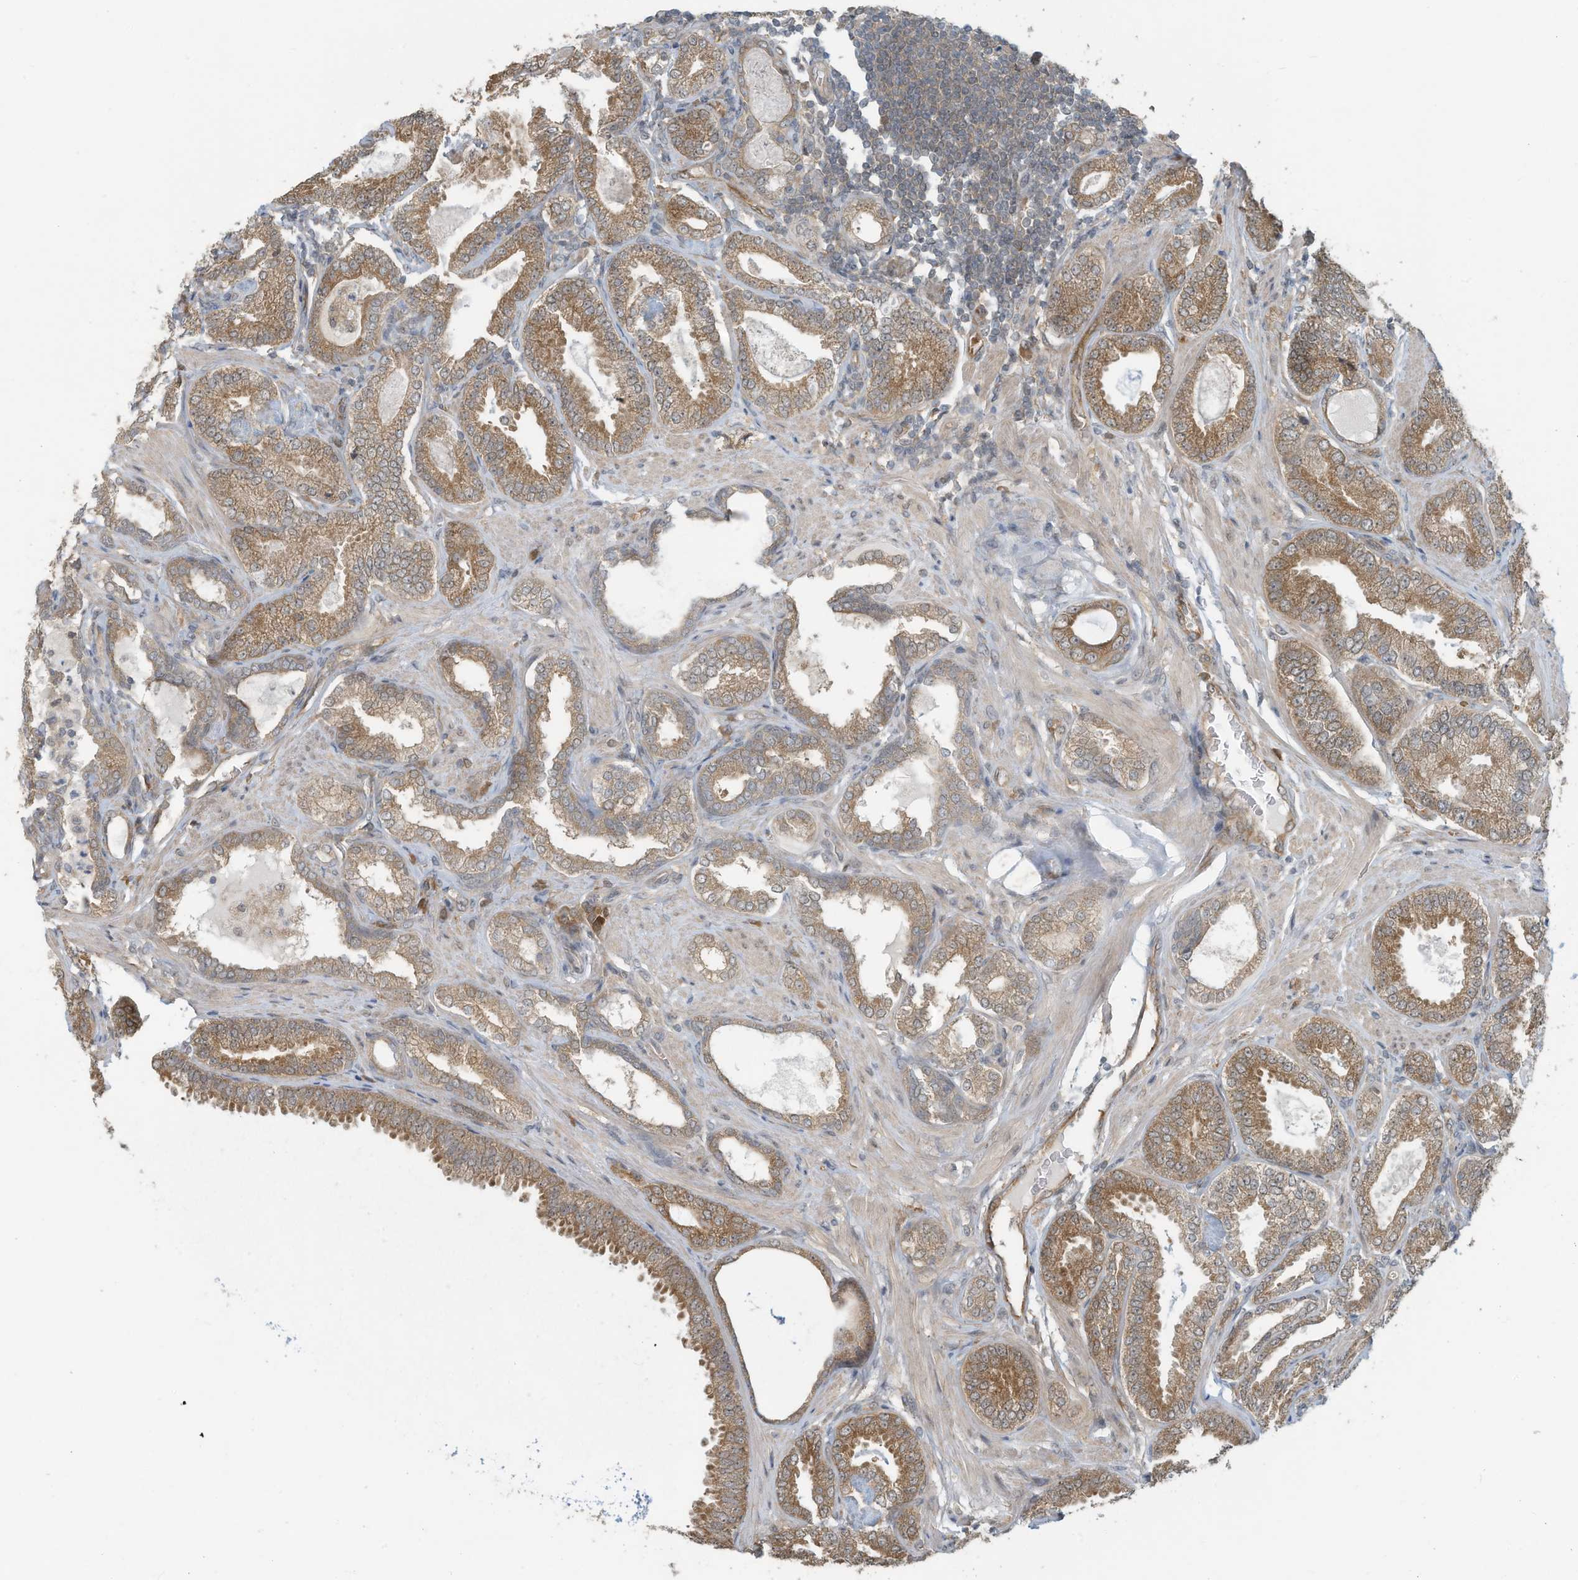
{"staining": {"intensity": "moderate", "quantity": ">75%", "location": "cytoplasmic/membranous"}, "tissue": "prostate cancer", "cell_type": "Tumor cells", "image_type": "cancer", "snomed": [{"axis": "morphology", "description": "Adenocarcinoma, Low grade"}, {"axis": "topography", "description": "Prostate"}], "caption": "Protein expression analysis of prostate cancer demonstrates moderate cytoplasmic/membranous staining in approximately >75% of tumor cells.", "gene": "ERI2", "patient": {"sex": "male", "age": 71}}